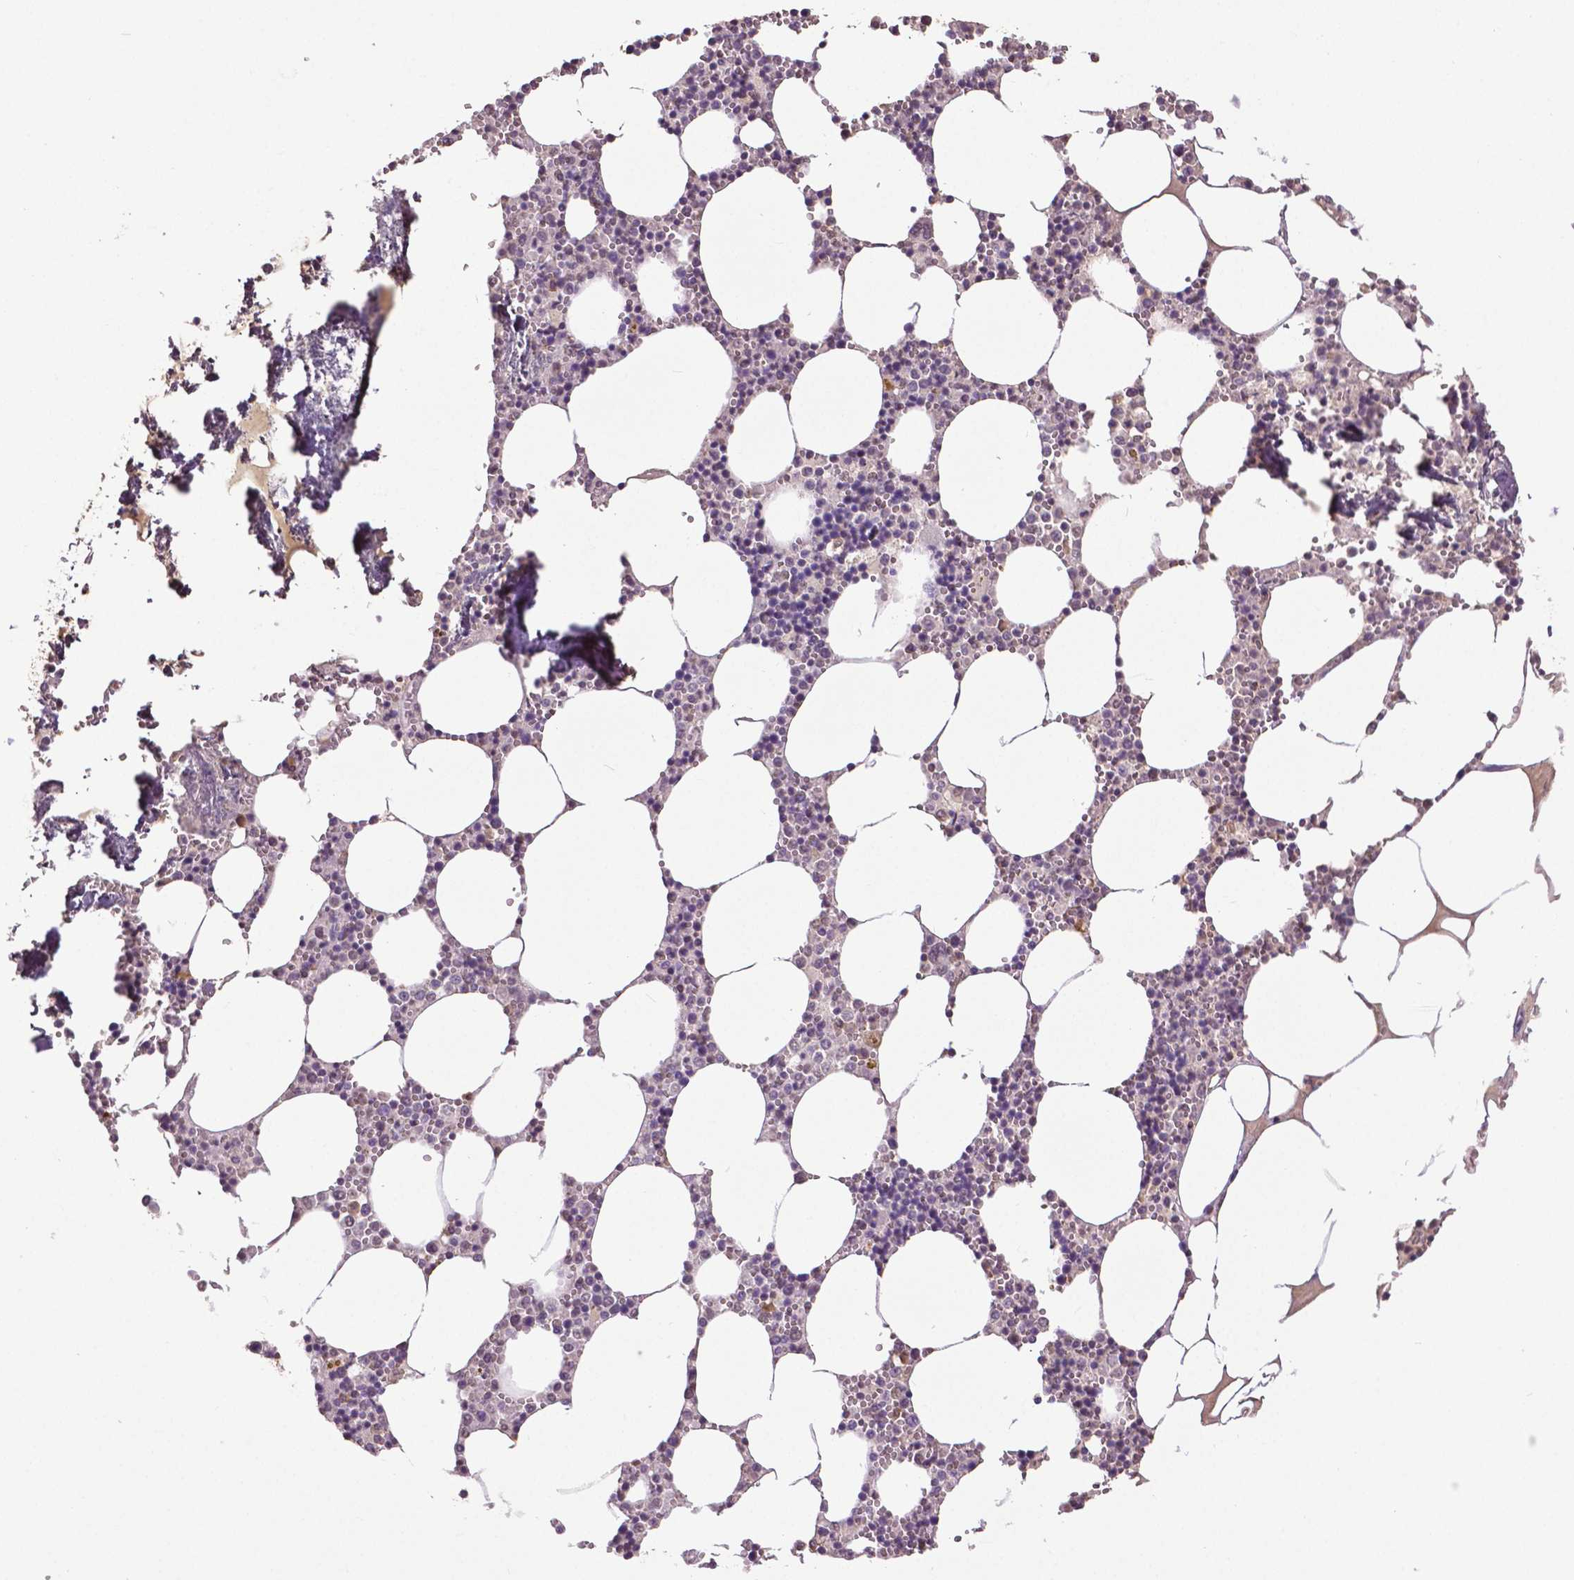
{"staining": {"intensity": "negative", "quantity": "none", "location": "none"}, "tissue": "bone marrow", "cell_type": "Hematopoietic cells", "image_type": "normal", "snomed": [{"axis": "morphology", "description": "Normal tissue, NOS"}, {"axis": "topography", "description": "Bone marrow"}], "caption": "This is an immunohistochemistry (IHC) micrograph of normal human bone marrow. There is no staining in hematopoietic cells.", "gene": "RUNX3", "patient": {"sex": "male", "age": 54}}